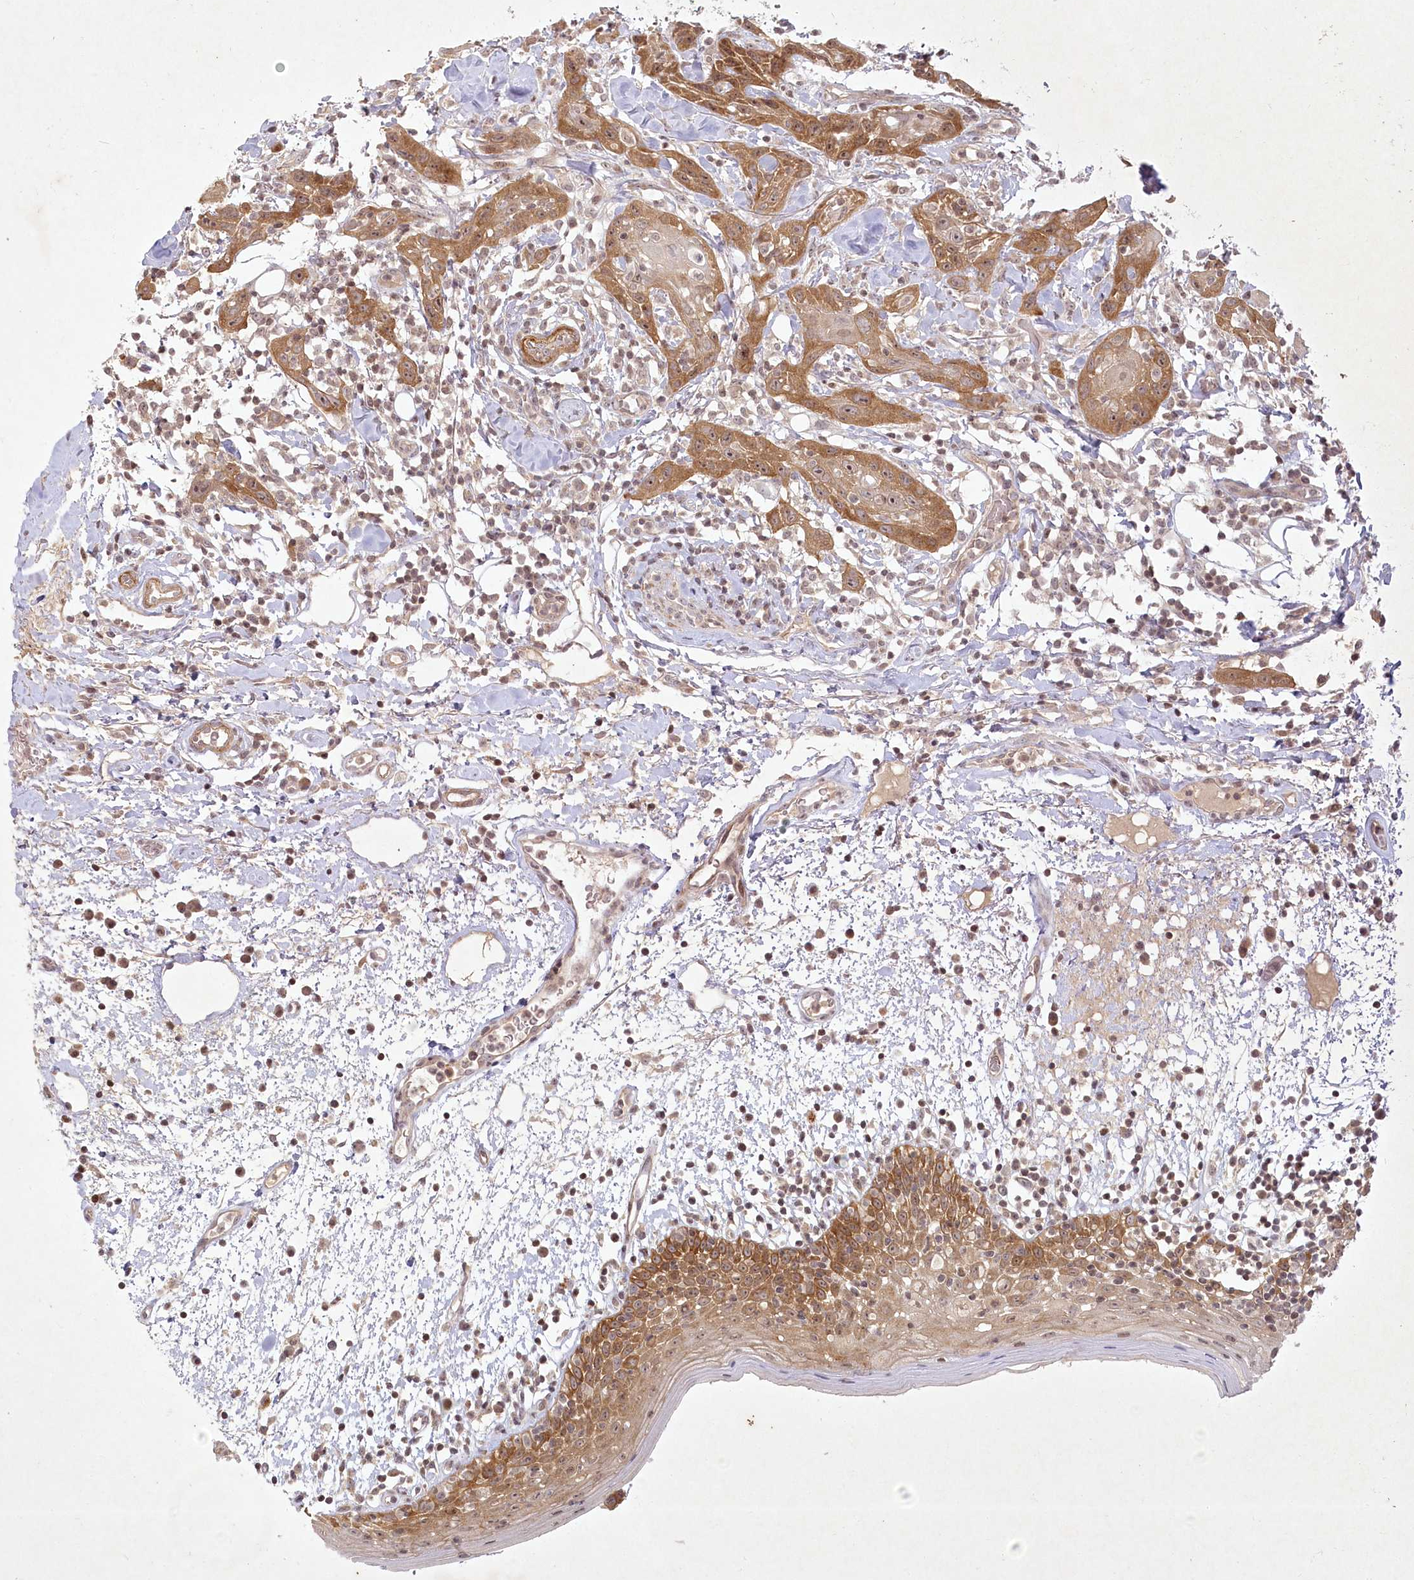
{"staining": {"intensity": "moderate", "quantity": "25%-75%", "location": "cytoplasmic/membranous"}, "tissue": "oral mucosa", "cell_type": "Squamous epithelial cells", "image_type": "normal", "snomed": [{"axis": "morphology", "description": "Normal tissue, NOS"}, {"axis": "morphology", "description": "Squamous cell carcinoma, NOS"}, {"axis": "topography", "description": "Skeletal muscle"}, {"axis": "topography", "description": "Oral tissue"}], "caption": "High-power microscopy captured an immunohistochemistry image of unremarkable oral mucosa, revealing moderate cytoplasmic/membranous staining in approximately 25%-75% of squamous epithelial cells.", "gene": "SH2D3A", "patient": {"sex": "male", "age": 71}}